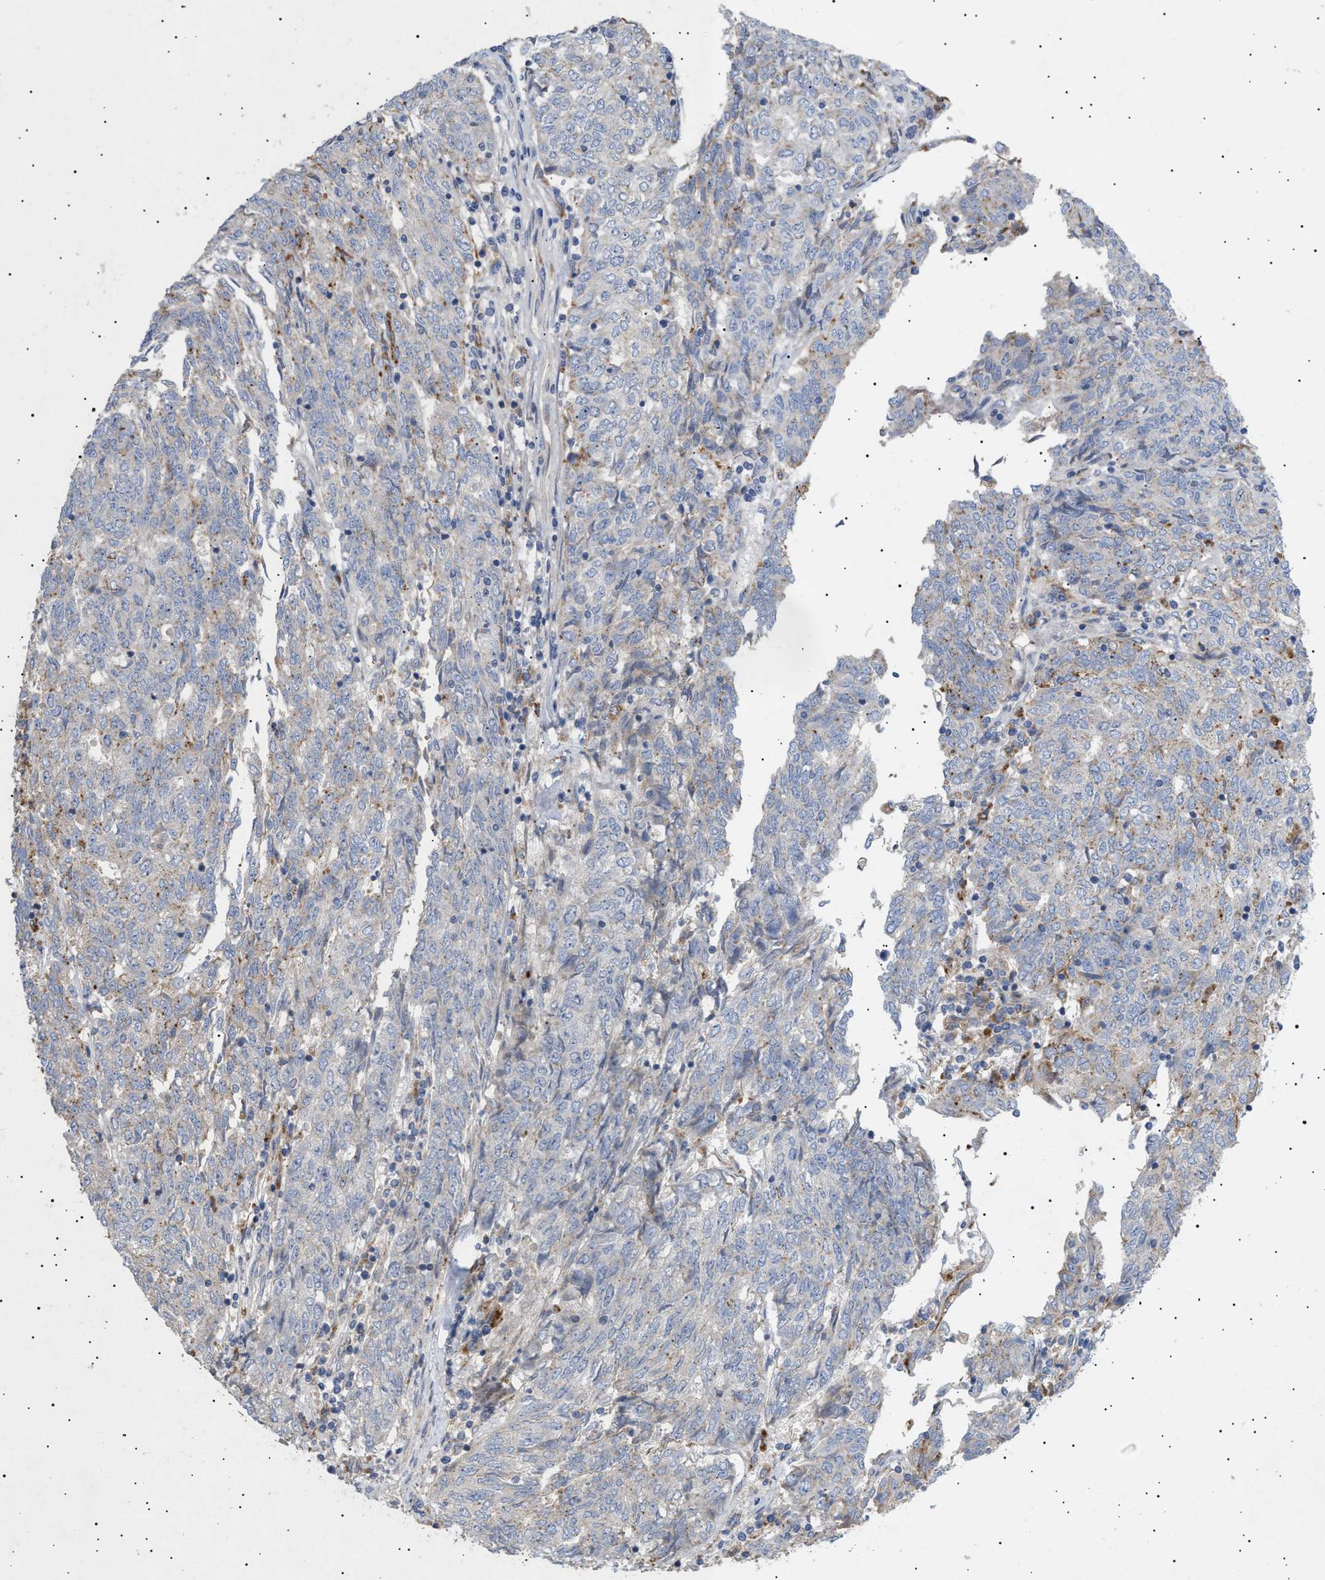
{"staining": {"intensity": "weak", "quantity": "<25%", "location": "cytoplasmic/membranous"}, "tissue": "endometrial cancer", "cell_type": "Tumor cells", "image_type": "cancer", "snomed": [{"axis": "morphology", "description": "Adenocarcinoma, NOS"}, {"axis": "topography", "description": "Endometrium"}], "caption": "Micrograph shows no significant protein positivity in tumor cells of endometrial cancer. Brightfield microscopy of IHC stained with DAB (brown) and hematoxylin (blue), captured at high magnification.", "gene": "SIRT5", "patient": {"sex": "female", "age": 80}}